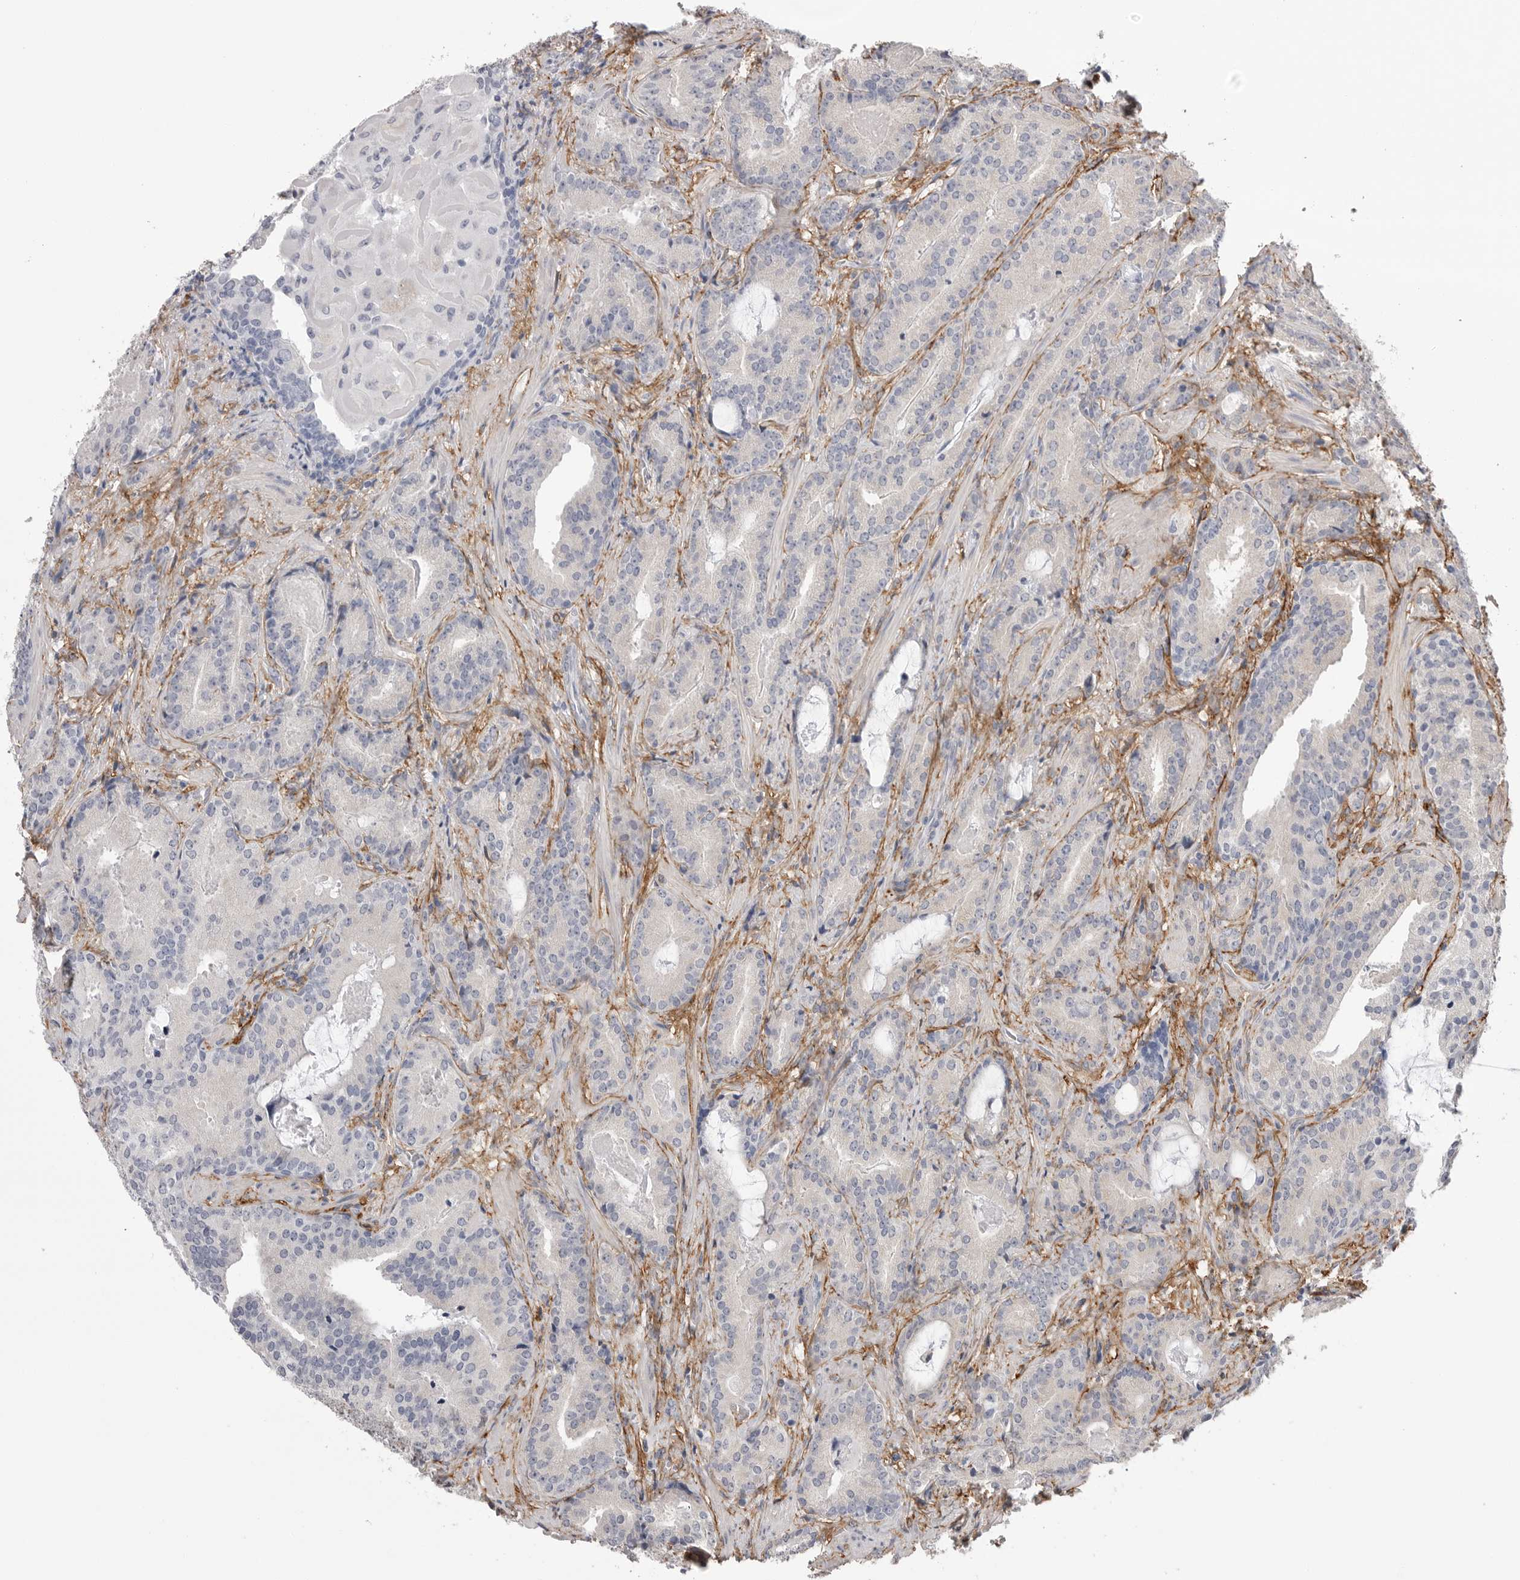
{"staining": {"intensity": "negative", "quantity": "none", "location": "none"}, "tissue": "prostate cancer", "cell_type": "Tumor cells", "image_type": "cancer", "snomed": [{"axis": "morphology", "description": "Adenocarcinoma, Low grade"}, {"axis": "topography", "description": "Prostate"}], "caption": "There is no significant staining in tumor cells of prostate cancer (adenocarcinoma (low-grade)). Nuclei are stained in blue.", "gene": "AKAP12", "patient": {"sex": "male", "age": 67}}